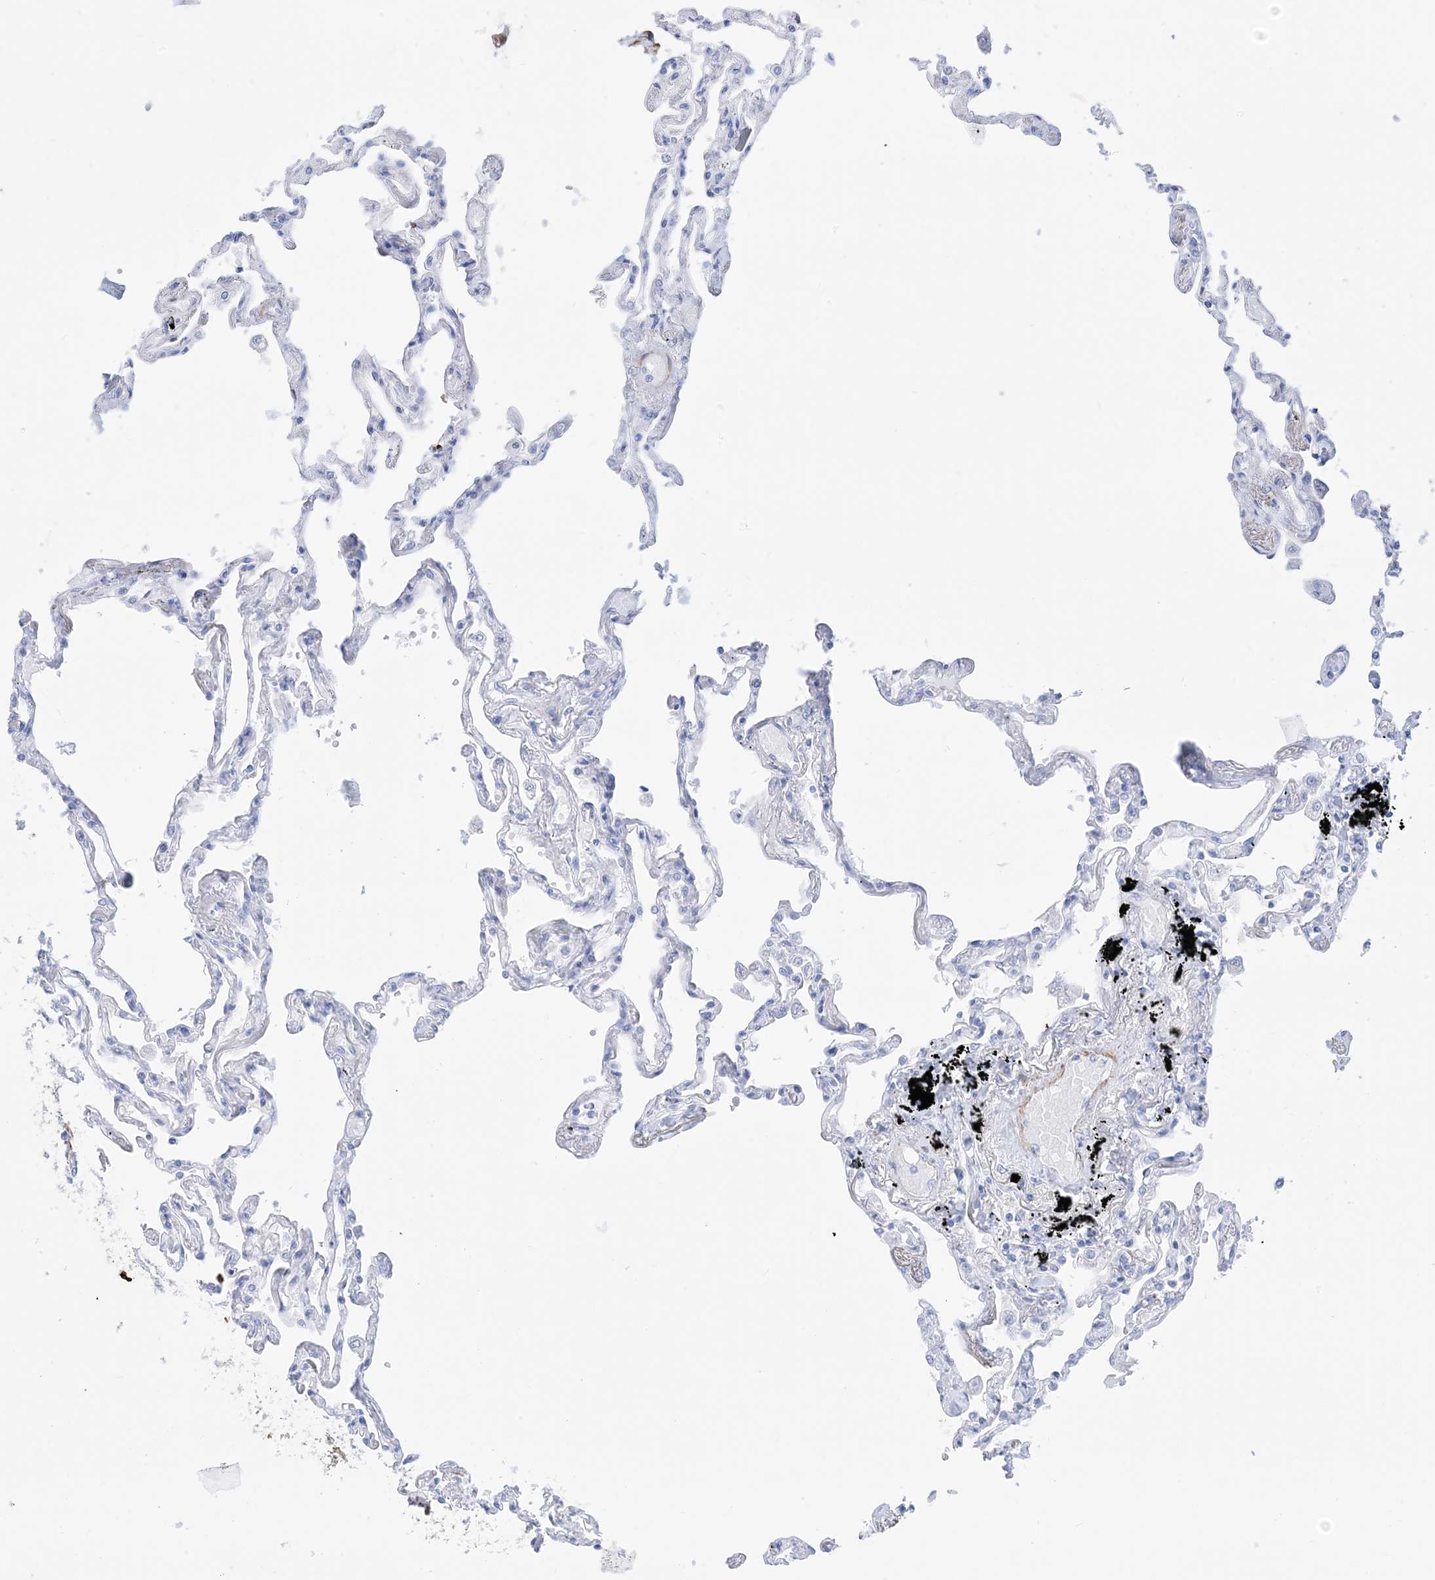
{"staining": {"intensity": "negative", "quantity": "none", "location": "none"}, "tissue": "lung", "cell_type": "Alveolar cells", "image_type": "normal", "snomed": [{"axis": "morphology", "description": "Normal tissue, NOS"}, {"axis": "topography", "description": "Lung"}], "caption": "Immunohistochemistry of normal lung exhibits no expression in alveolar cells.", "gene": "MARS2", "patient": {"sex": "female", "age": 67}}